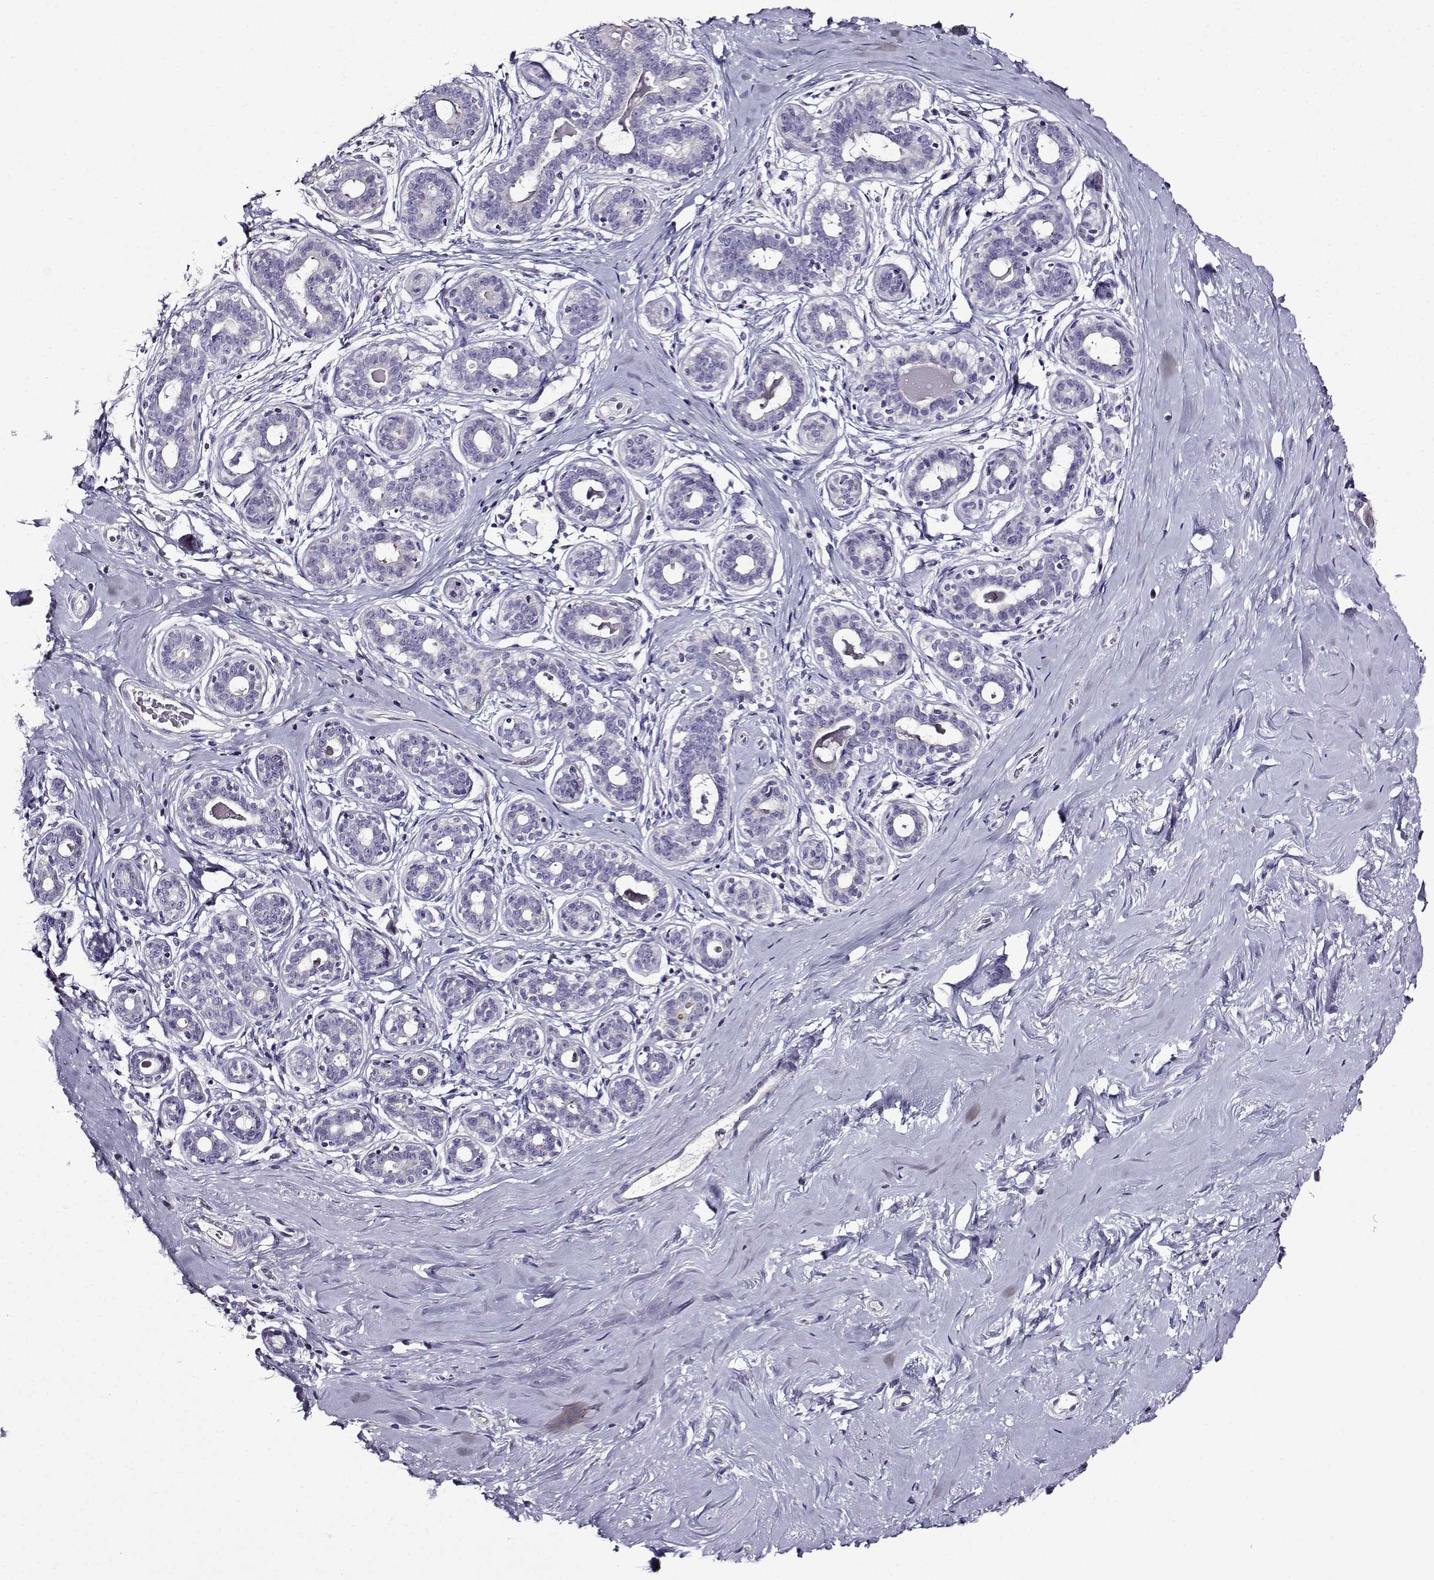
{"staining": {"intensity": "negative", "quantity": "none", "location": "none"}, "tissue": "breast", "cell_type": "Adipocytes", "image_type": "normal", "snomed": [{"axis": "morphology", "description": "Normal tissue, NOS"}, {"axis": "topography", "description": "Skin"}, {"axis": "topography", "description": "Breast"}], "caption": "This micrograph is of unremarkable breast stained with immunohistochemistry to label a protein in brown with the nuclei are counter-stained blue. There is no expression in adipocytes.", "gene": "TMEM266", "patient": {"sex": "female", "age": 43}}